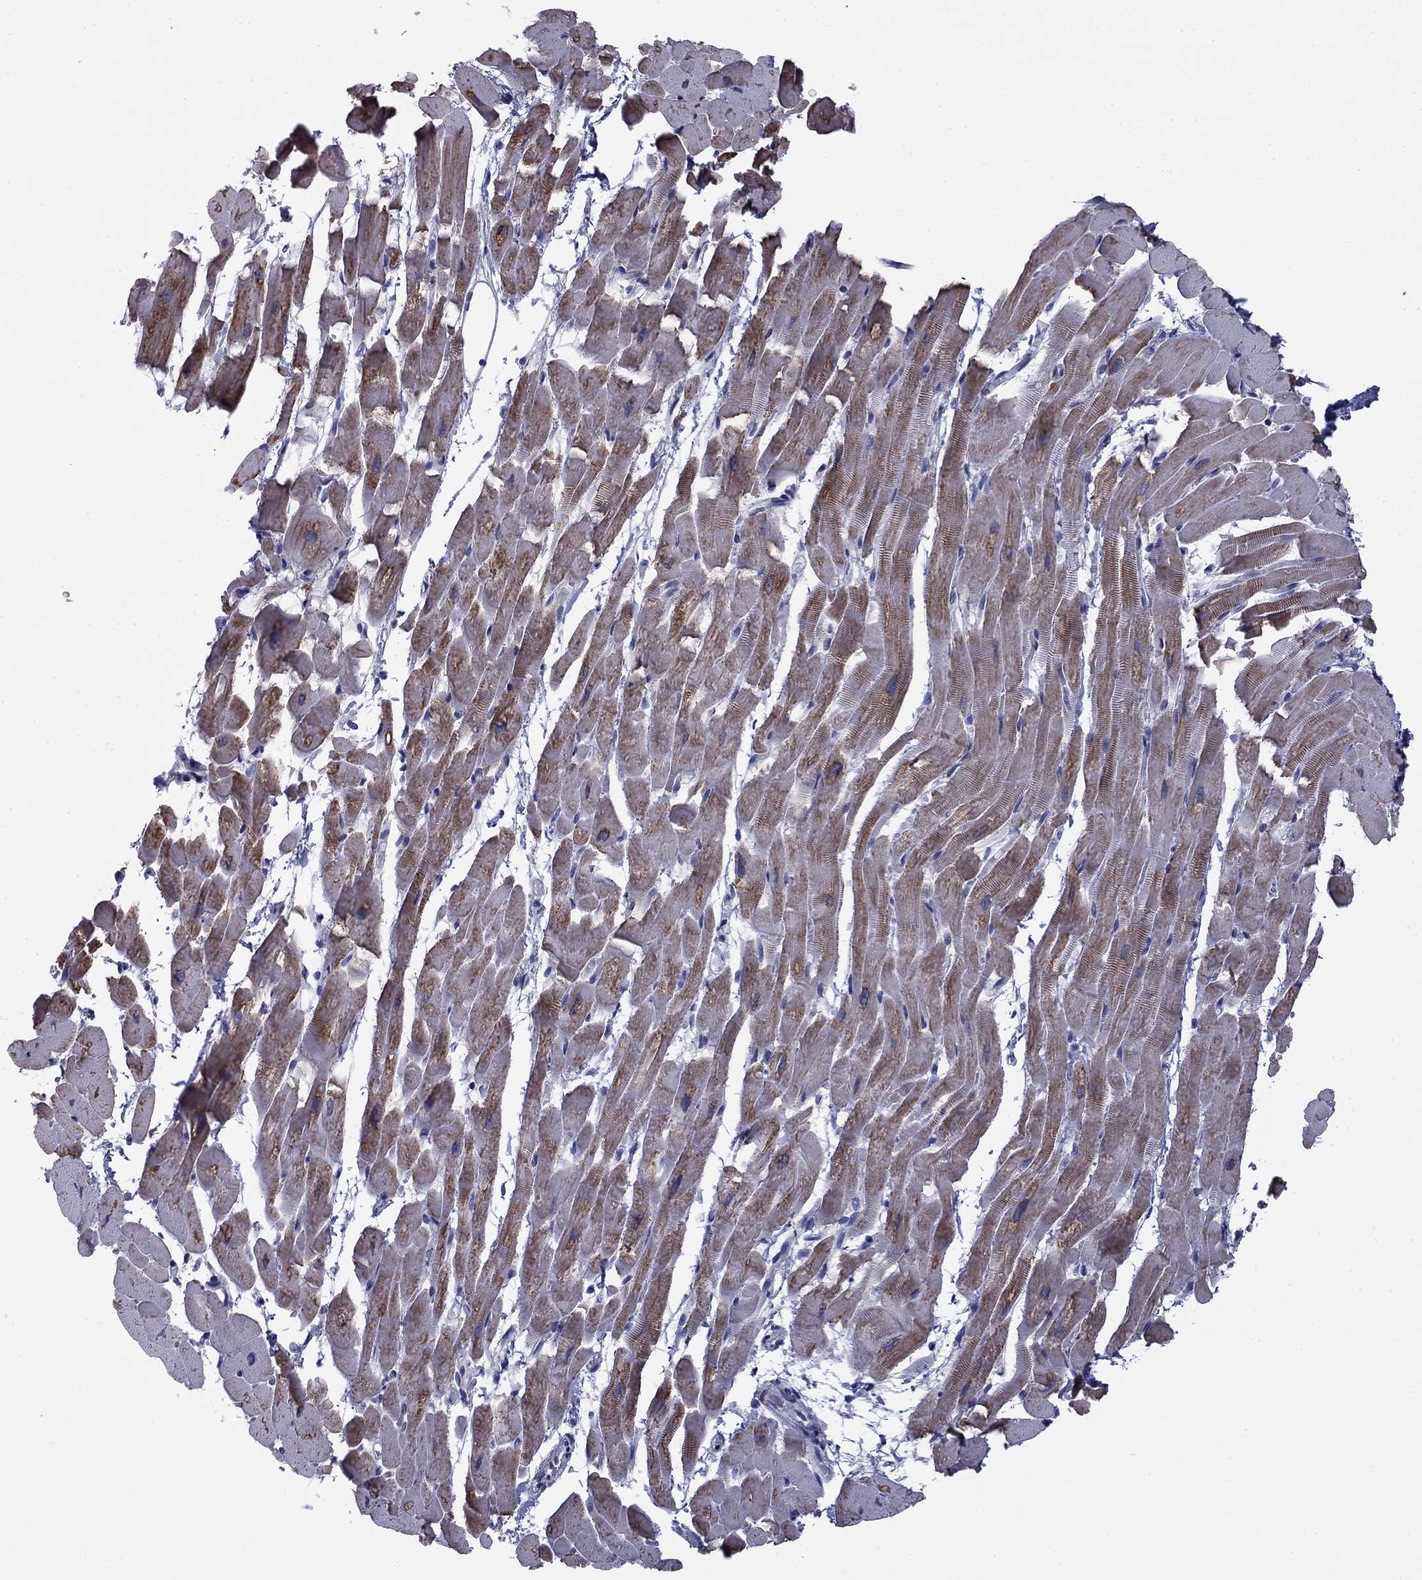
{"staining": {"intensity": "moderate", "quantity": "25%-75%", "location": "cytoplasmic/membranous"}, "tissue": "heart muscle", "cell_type": "Cardiomyocytes", "image_type": "normal", "snomed": [{"axis": "morphology", "description": "Normal tissue, NOS"}, {"axis": "topography", "description": "Heart"}], "caption": "Moderate cytoplasmic/membranous protein expression is identified in approximately 25%-75% of cardiomyocytes in heart muscle. The staining is performed using DAB brown chromogen to label protein expression. The nuclei are counter-stained blue using hematoxylin.", "gene": "ZP2", "patient": {"sex": "male", "age": 37}}